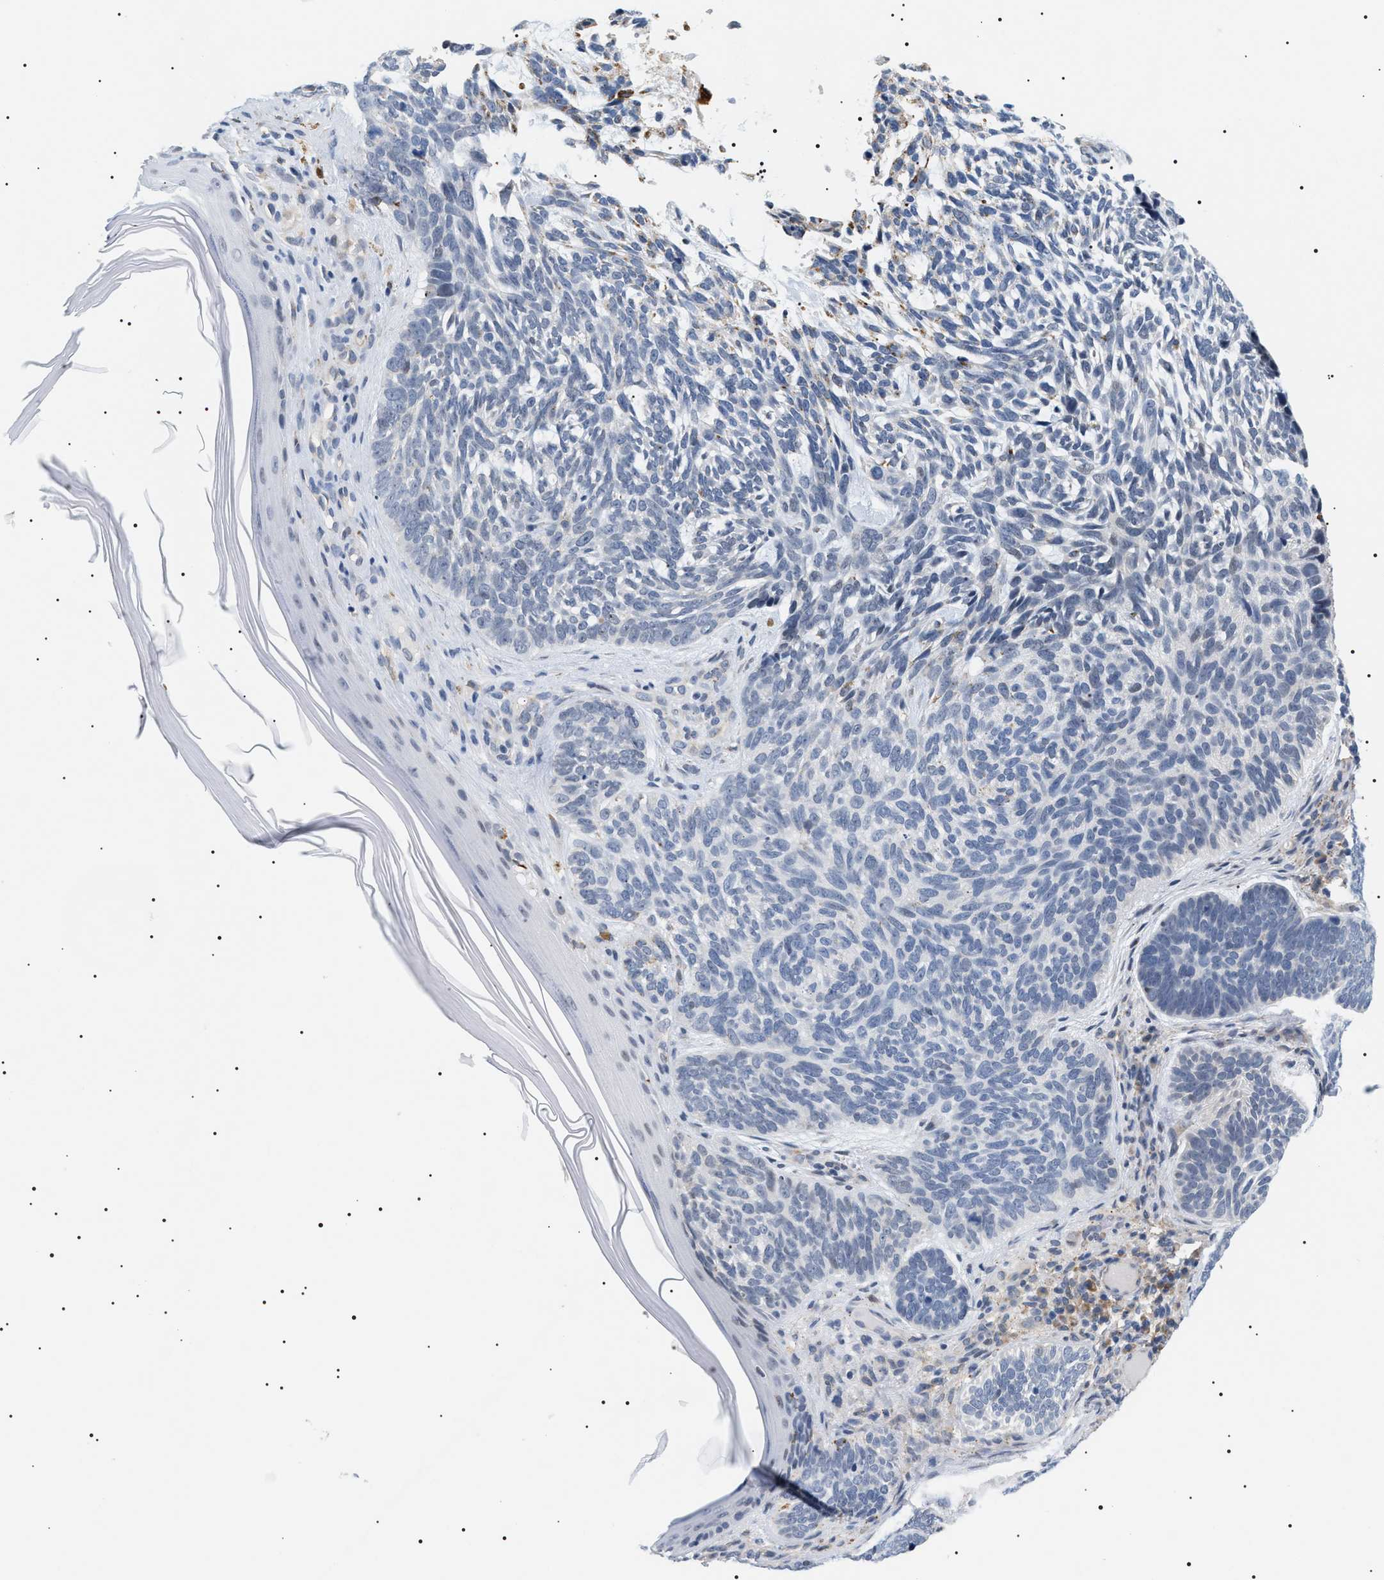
{"staining": {"intensity": "negative", "quantity": "none", "location": "none"}, "tissue": "skin cancer", "cell_type": "Tumor cells", "image_type": "cancer", "snomed": [{"axis": "morphology", "description": "Basal cell carcinoma"}, {"axis": "topography", "description": "Skin"}, {"axis": "topography", "description": "Skin of head"}], "caption": "Tumor cells are negative for protein expression in human basal cell carcinoma (skin).", "gene": "HSD17B11", "patient": {"sex": "female", "age": 85}}